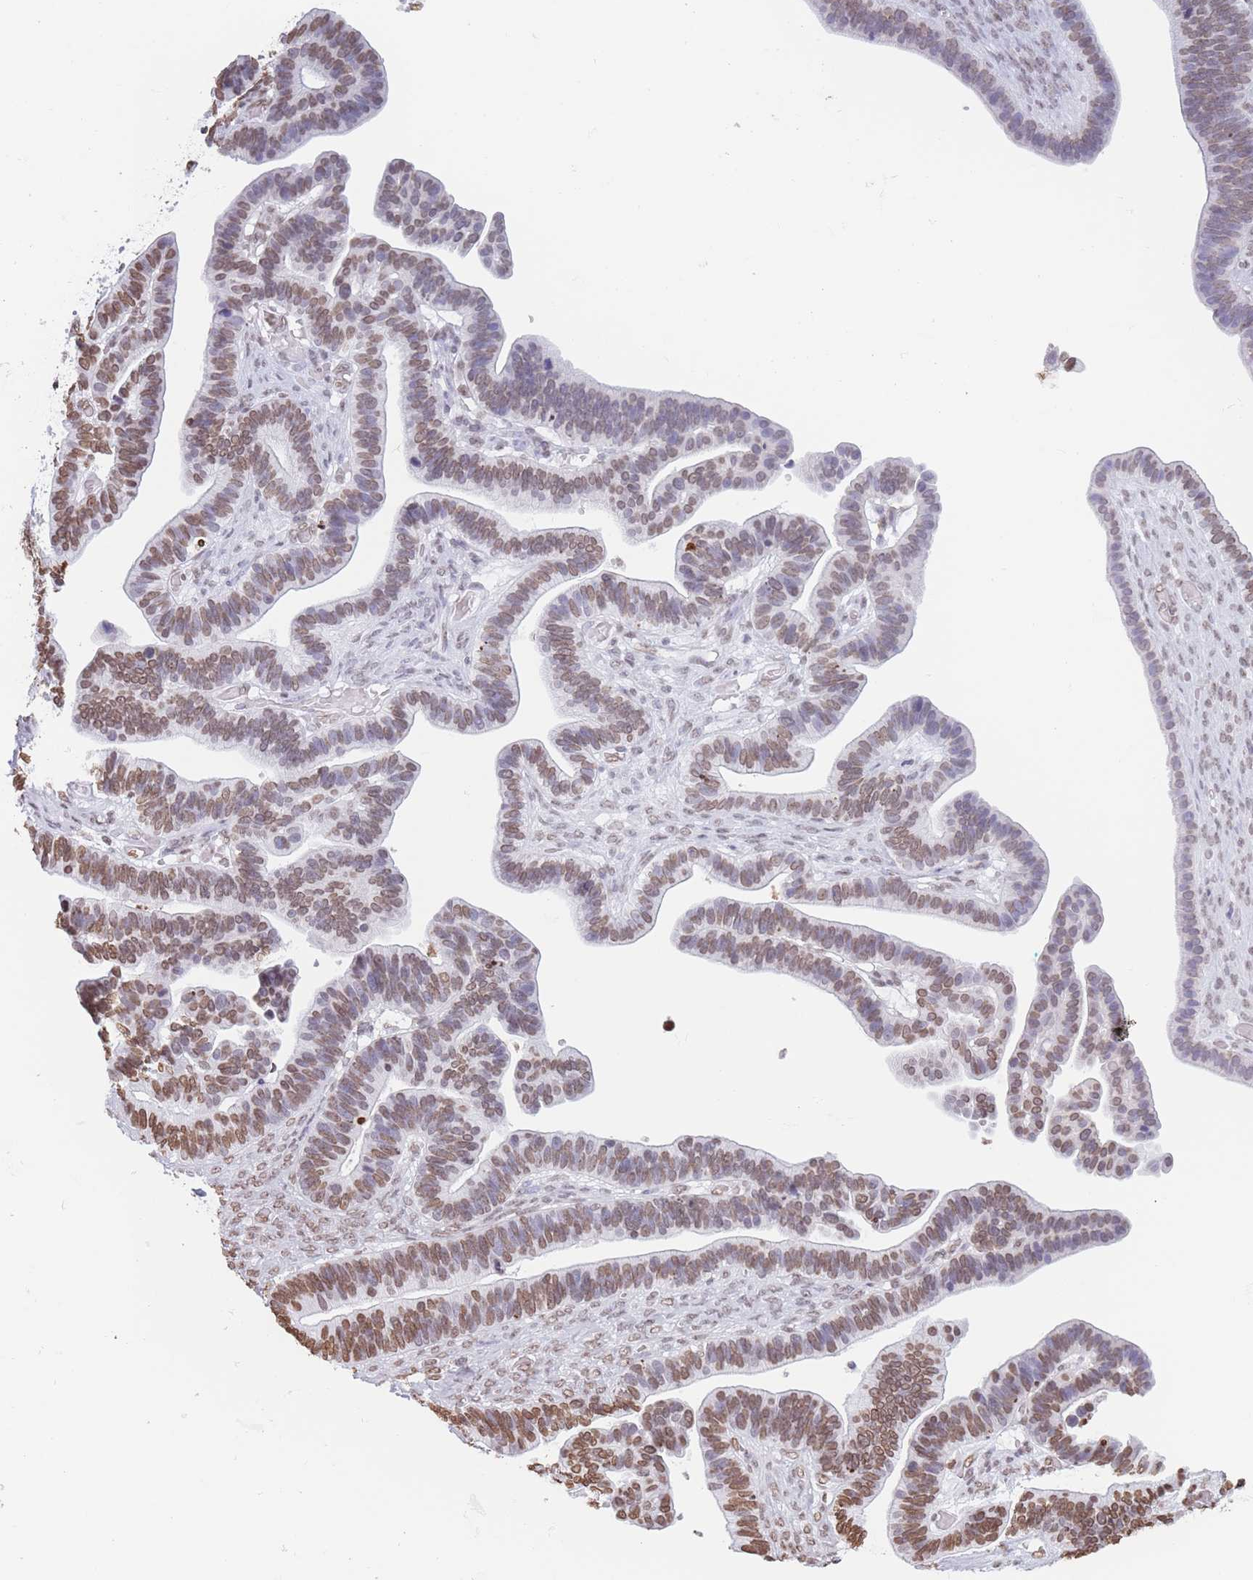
{"staining": {"intensity": "moderate", "quantity": "25%-75%", "location": "nuclear"}, "tissue": "ovarian cancer", "cell_type": "Tumor cells", "image_type": "cancer", "snomed": [{"axis": "morphology", "description": "Cystadenocarcinoma, serous, NOS"}, {"axis": "topography", "description": "Ovary"}], "caption": "IHC staining of ovarian cancer, which shows medium levels of moderate nuclear staining in about 25%-75% of tumor cells indicating moderate nuclear protein staining. The staining was performed using DAB (brown) for protein detection and nuclei were counterstained in hematoxylin (blue).", "gene": "RYK", "patient": {"sex": "female", "age": 56}}